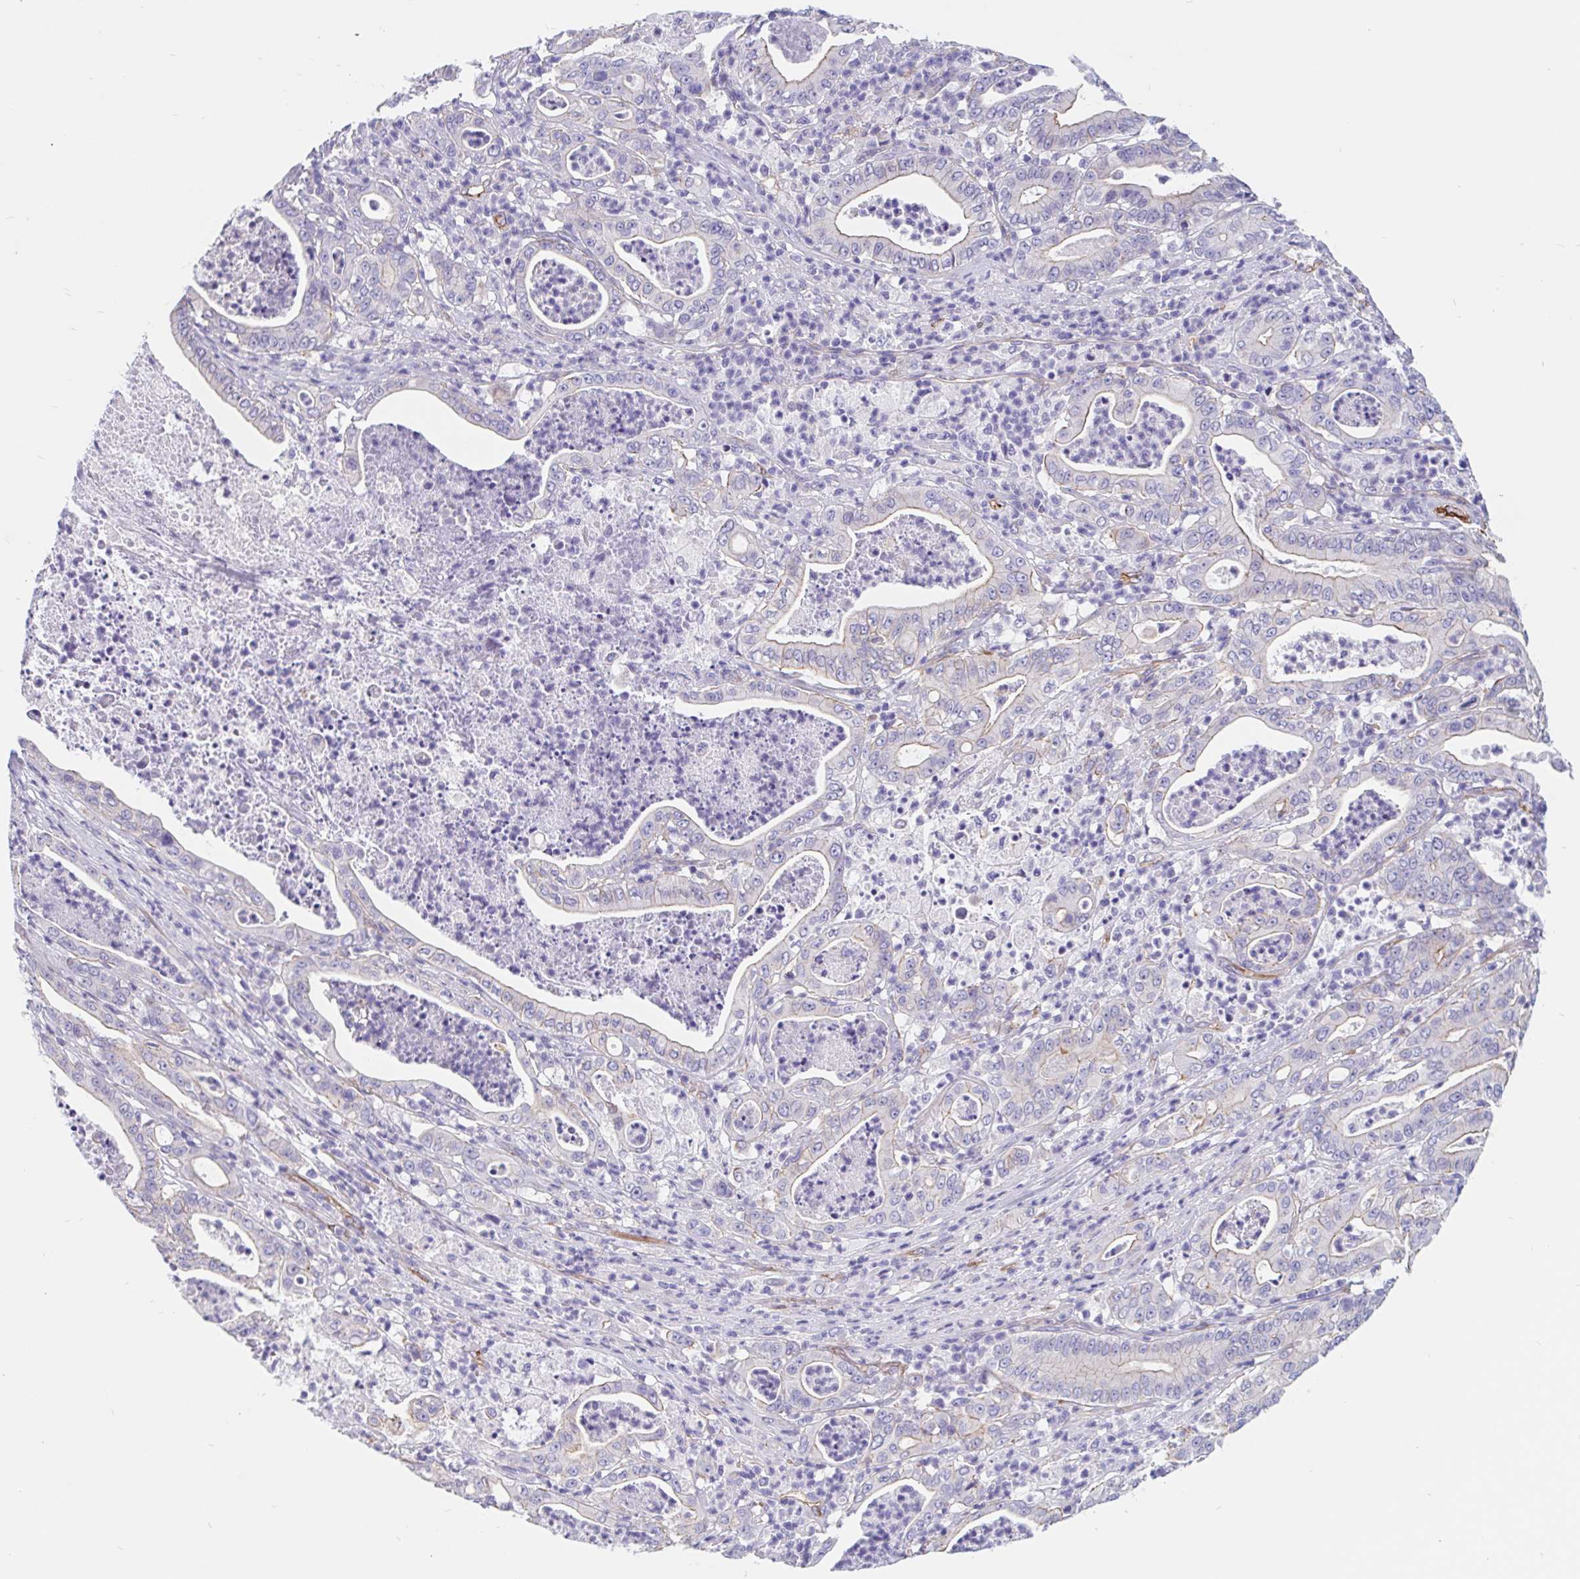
{"staining": {"intensity": "negative", "quantity": "none", "location": "none"}, "tissue": "pancreatic cancer", "cell_type": "Tumor cells", "image_type": "cancer", "snomed": [{"axis": "morphology", "description": "Adenocarcinoma, NOS"}, {"axis": "topography", "description": "Pancreas"}], "caption": "Image shows no significant protein staining in tumor cells of adenocarcinoma (pancreatic).", "gene": "LIMCH1", "patient": {"sex": "male", "age": 71}}